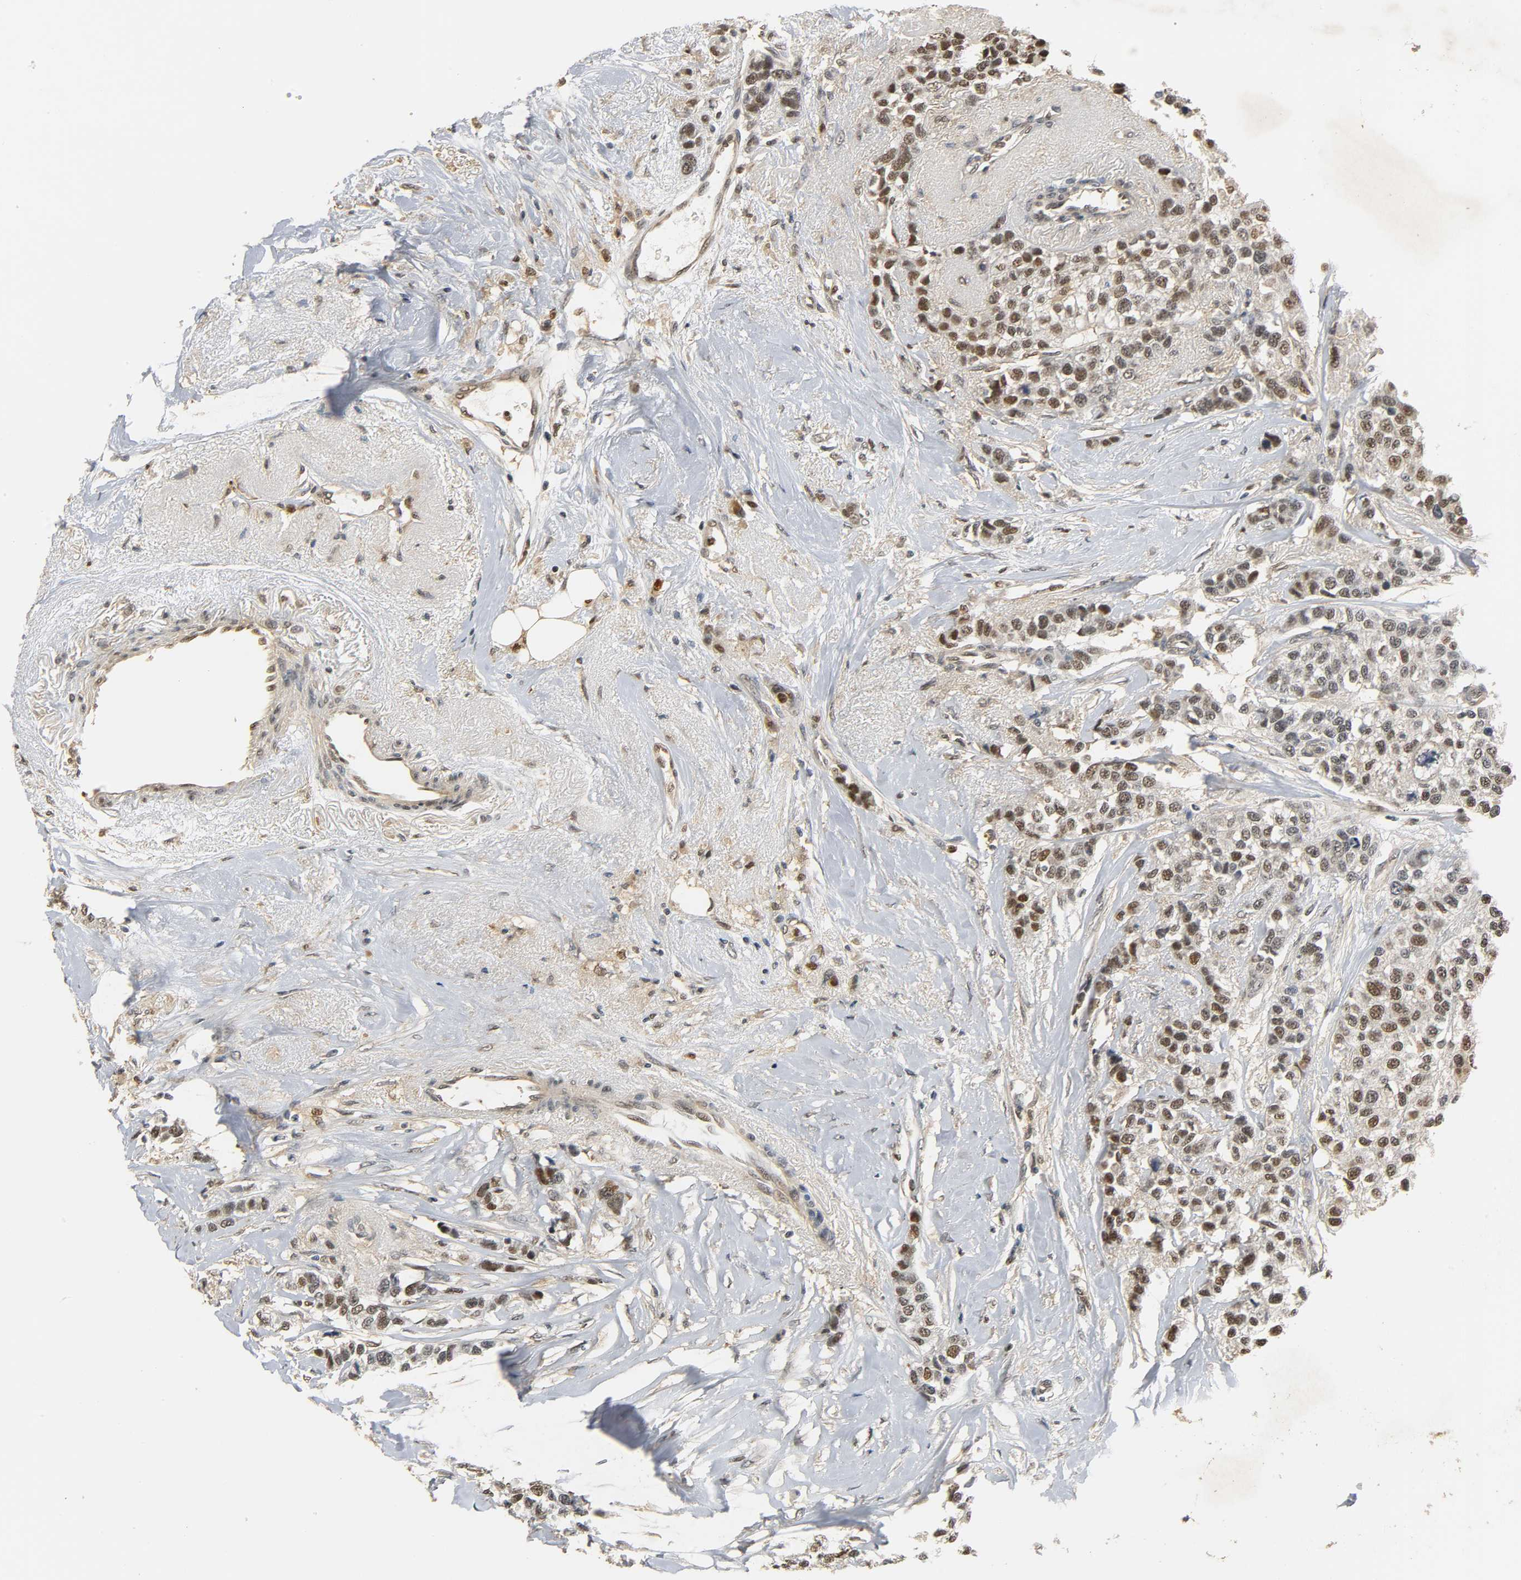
{"staining": {"intensity": "weak", "quantity": "25%-75%", "location": "nuclear"}, "tissue": "breast cancer", "cell_type": "Tumor cells", "image_type": "cancer", "snomed": [{"axis": "morphology", "description": "Duct carcinoma"}, {"axis": "topography", "description": "Breast"}], "caption": "Breast cancer stained with IHC reveals weak nuclear positivity in about 25%-75% of tumor cells. The staining is performed using DAB brown chromogen to label protein expression. The nuclei are counter-stained blue using hematoxylin.", "gene": "ZFPM2", "patient": {"sex": "female", "age": 51}}